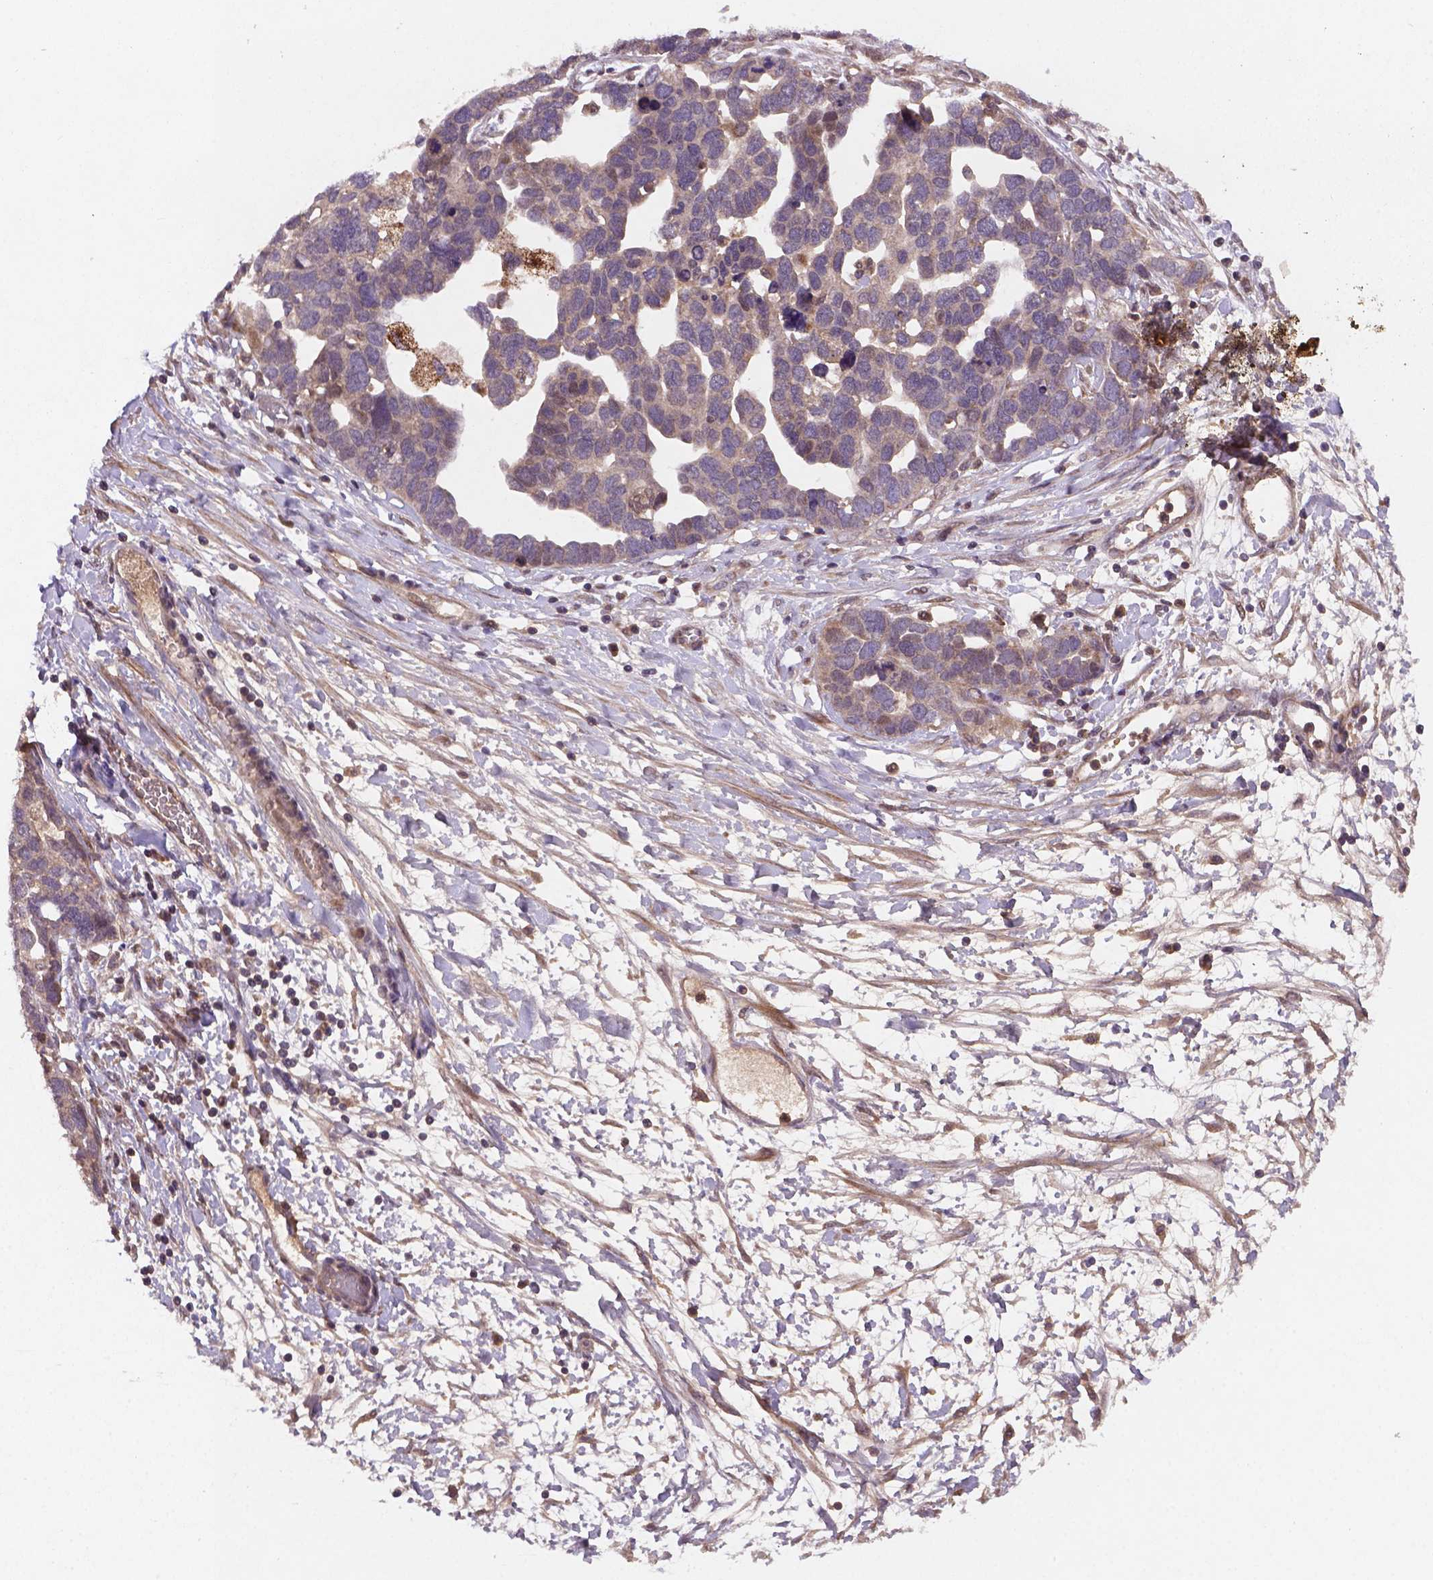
{"staining": {"intensity": "negative", "quantity": "none", "location": "none"}, "tissue": "ovarian cancer", "cell_type": "Tumor cells", "image_type": "cancer", "snomed": [{"axis": "morphology", "description": "Cystadenocarcinoma, serous, NOS"}, {"axis": "topography", "description": "Ovary"}], "caption": "Human ovarian serous cystadenocarcinoma stained for a protein using immunohistochemistry (IHC) shows no staining in tumor cells.", "gene": "NIPAL2", "patient": {"sex": "female", "age": 54}}